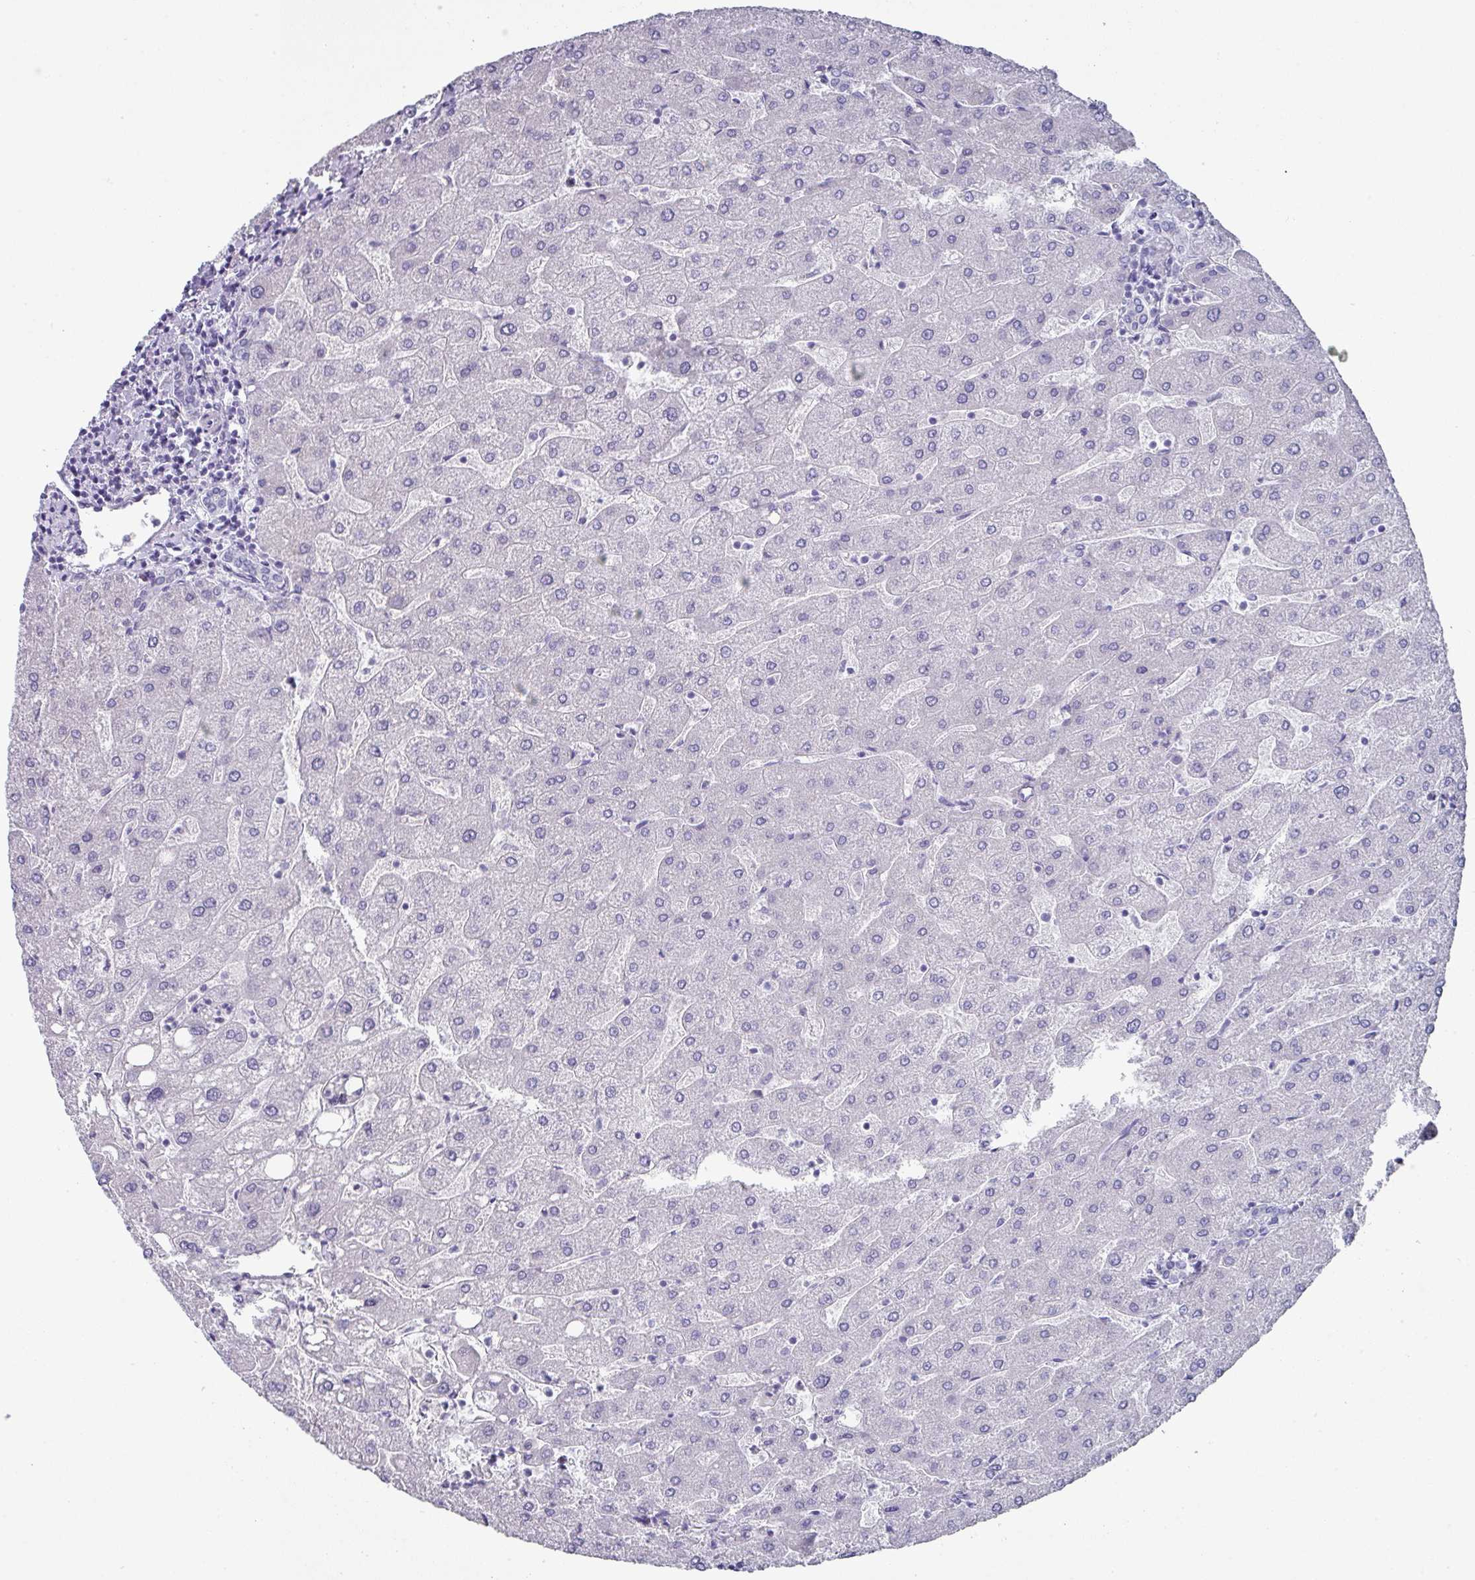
{"staining": {"intensity": "negative", "quantity": "none", "location": "none"}, "tissue": "liver", "cell_type": "Cholangiocytes", "image_type": "normal", "snomed": [{"axis": "morphology", "description": "Normal tissue, NOS"}, {"axis": "topography", "description": "Liver"}], "caption": "Immunohistochemistry (IHC) of normal human liver reveals no positivity in cholangiocytes. (DAB immunohistochemistry with hematoxylin counter stain).", "gene": "PEX10", "patient": {"sex": "male", "age": 67}}